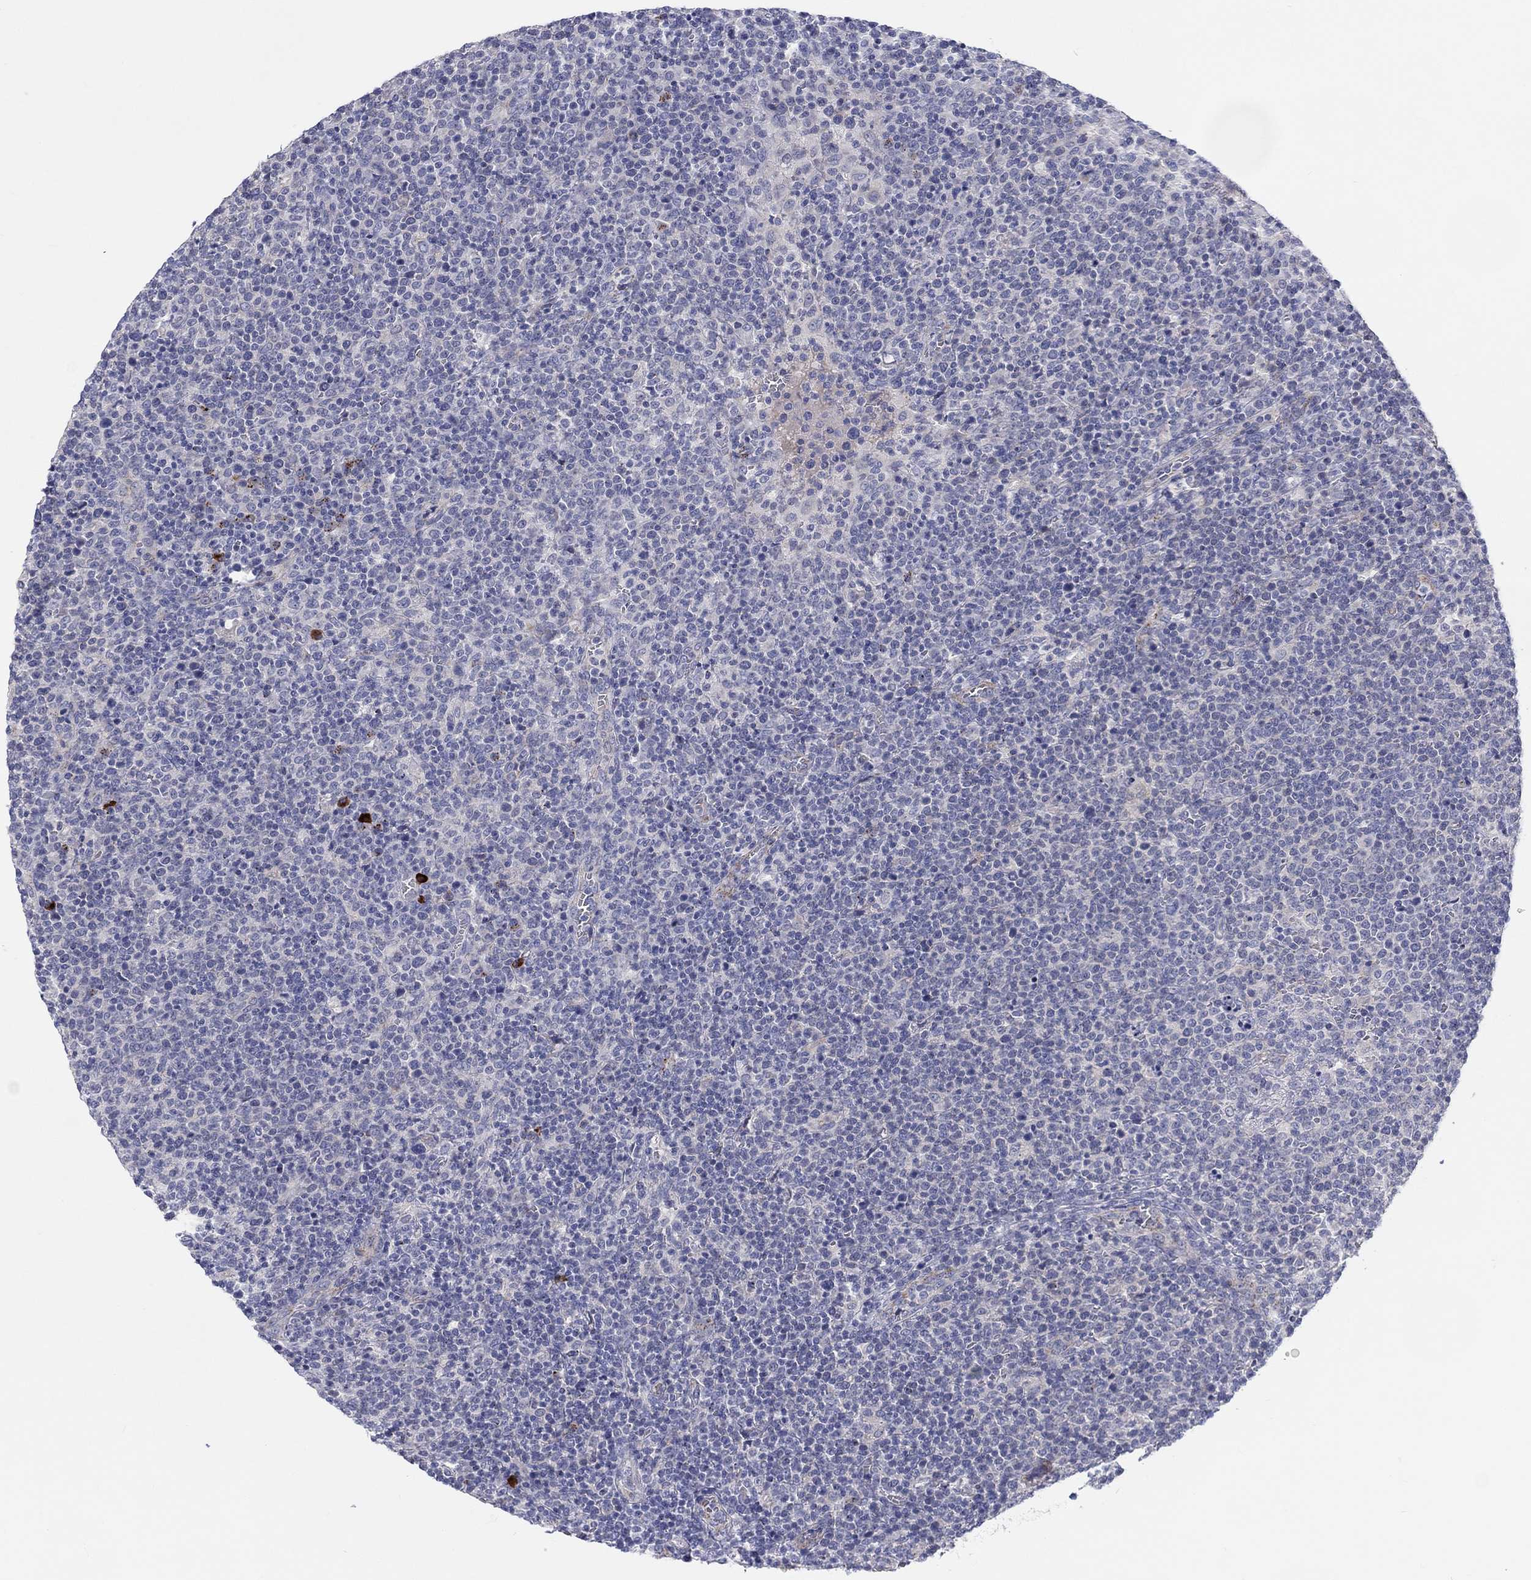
{"staining": {"intensity": "negative", "quantity": "none", "location": "none"}, "tissue": "lymphoma", "cell_type": "Tumor cells", "image_type": "cancer", "snomed": [{"axis": "morphology", "description": "Malignant lymphoma, non-Hodgkin's type, High grade"}, {"axis": "topography", "description": "Lymph node"}], "caption": "IHC histopathology image of neoplastic tissue: lymphoma stained with DAB (3,3'-diaminobenzidine) displays no significant protein staining in tumor cells.", "gene": "BCO2", "patient": {"sex": "male", "age": 61}}